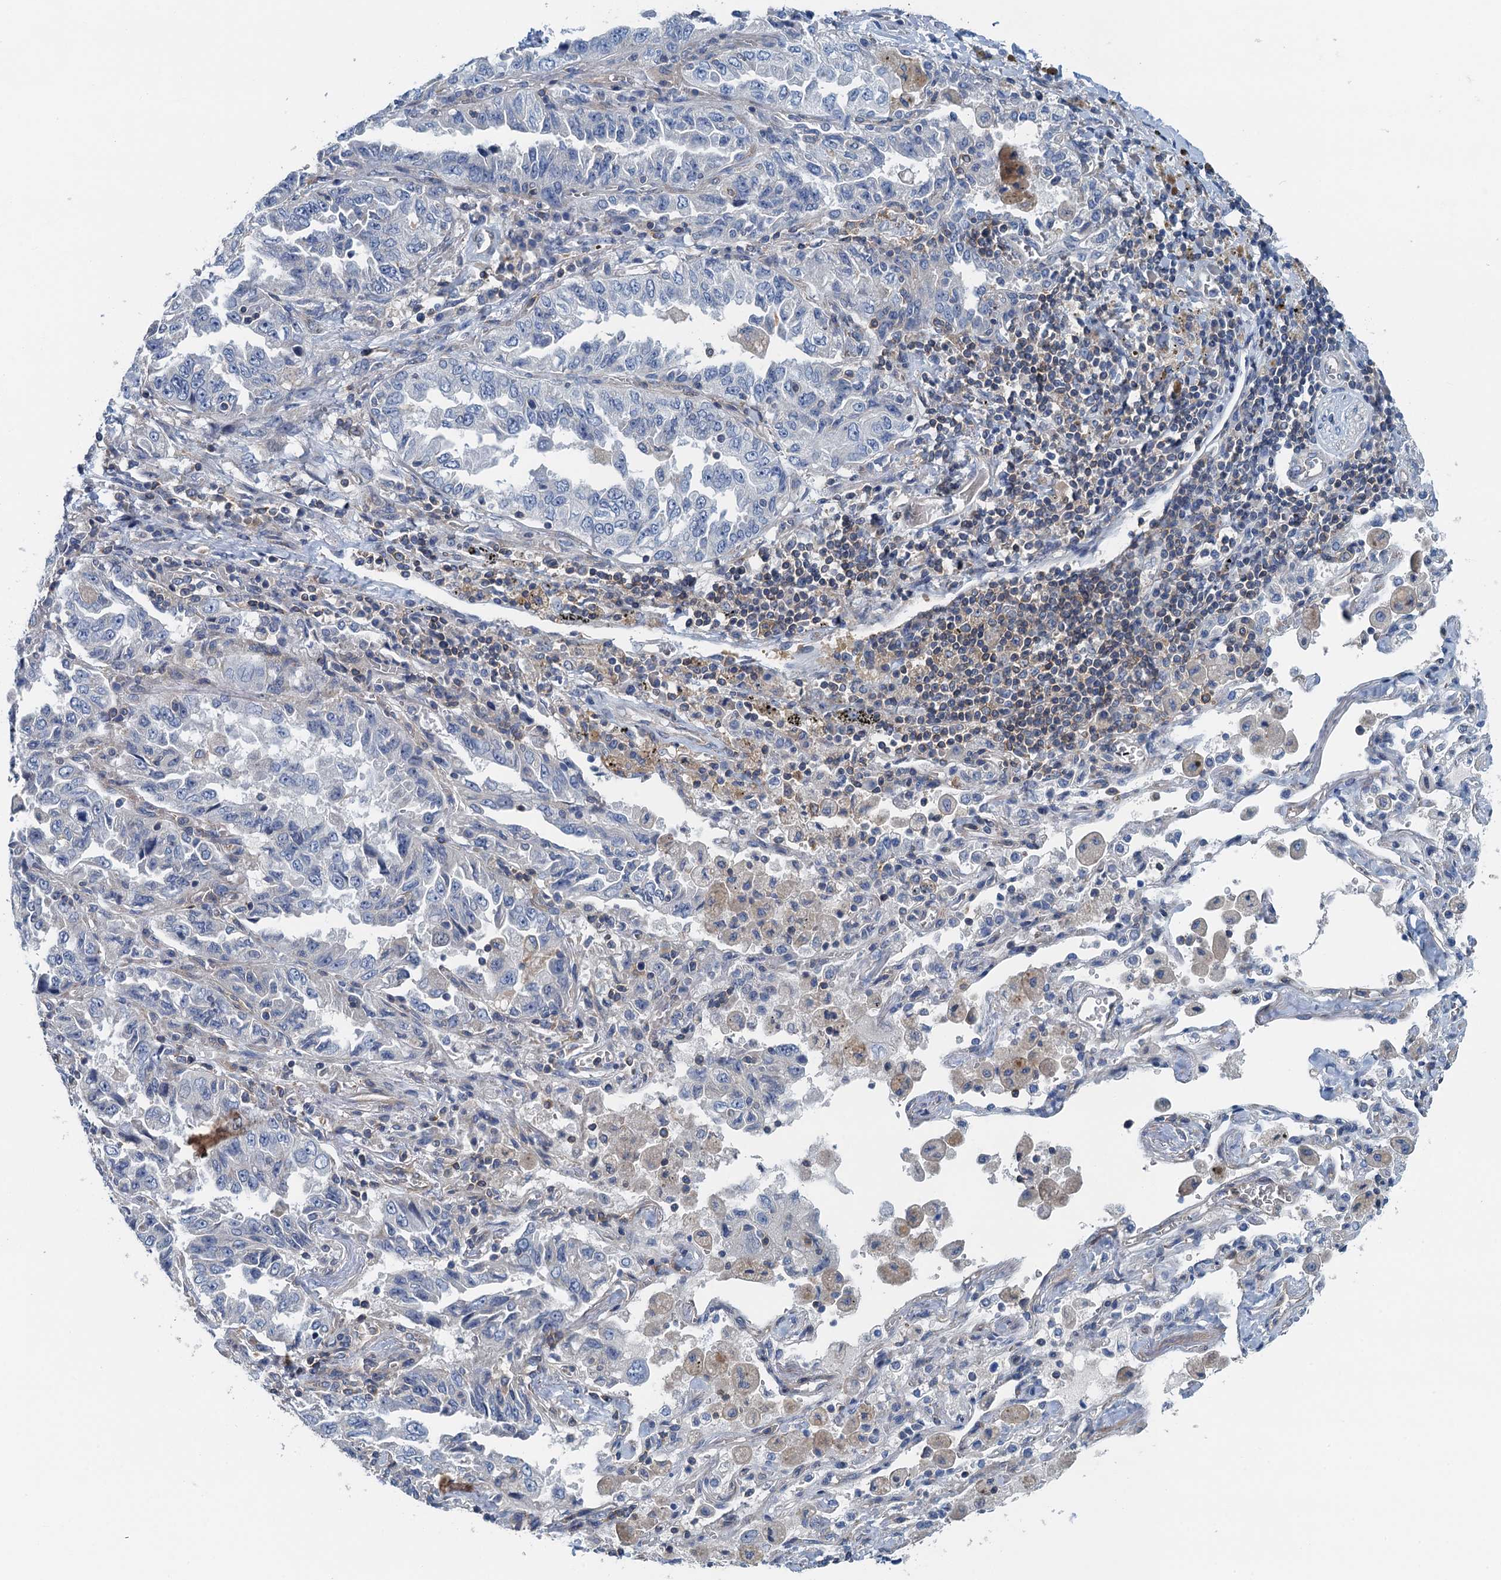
{"staining": {"intensity": "negative", "quantity": "none", "location": "none"}, "tissue": "lung cancer", "cell_type": "Tumor cells", "image_type": "cancer", "snomed": [{"axis": "morphology", "description": "Adenocarcinoma, NOS"}, {"axis": "topography", "description": "Lung"}], "caption": "Immunohistochemistry of human lung cancer (adenocarcinoma) reveals no staining in tumor cells. The staining was performed using DAB to visualize the protein expression in brown, while the nuclei were stained in blue with hematoxylin (Magnification: 20x).", "gene": "PPP1R14D", "patient": {"sex": "female", "age": 51}}